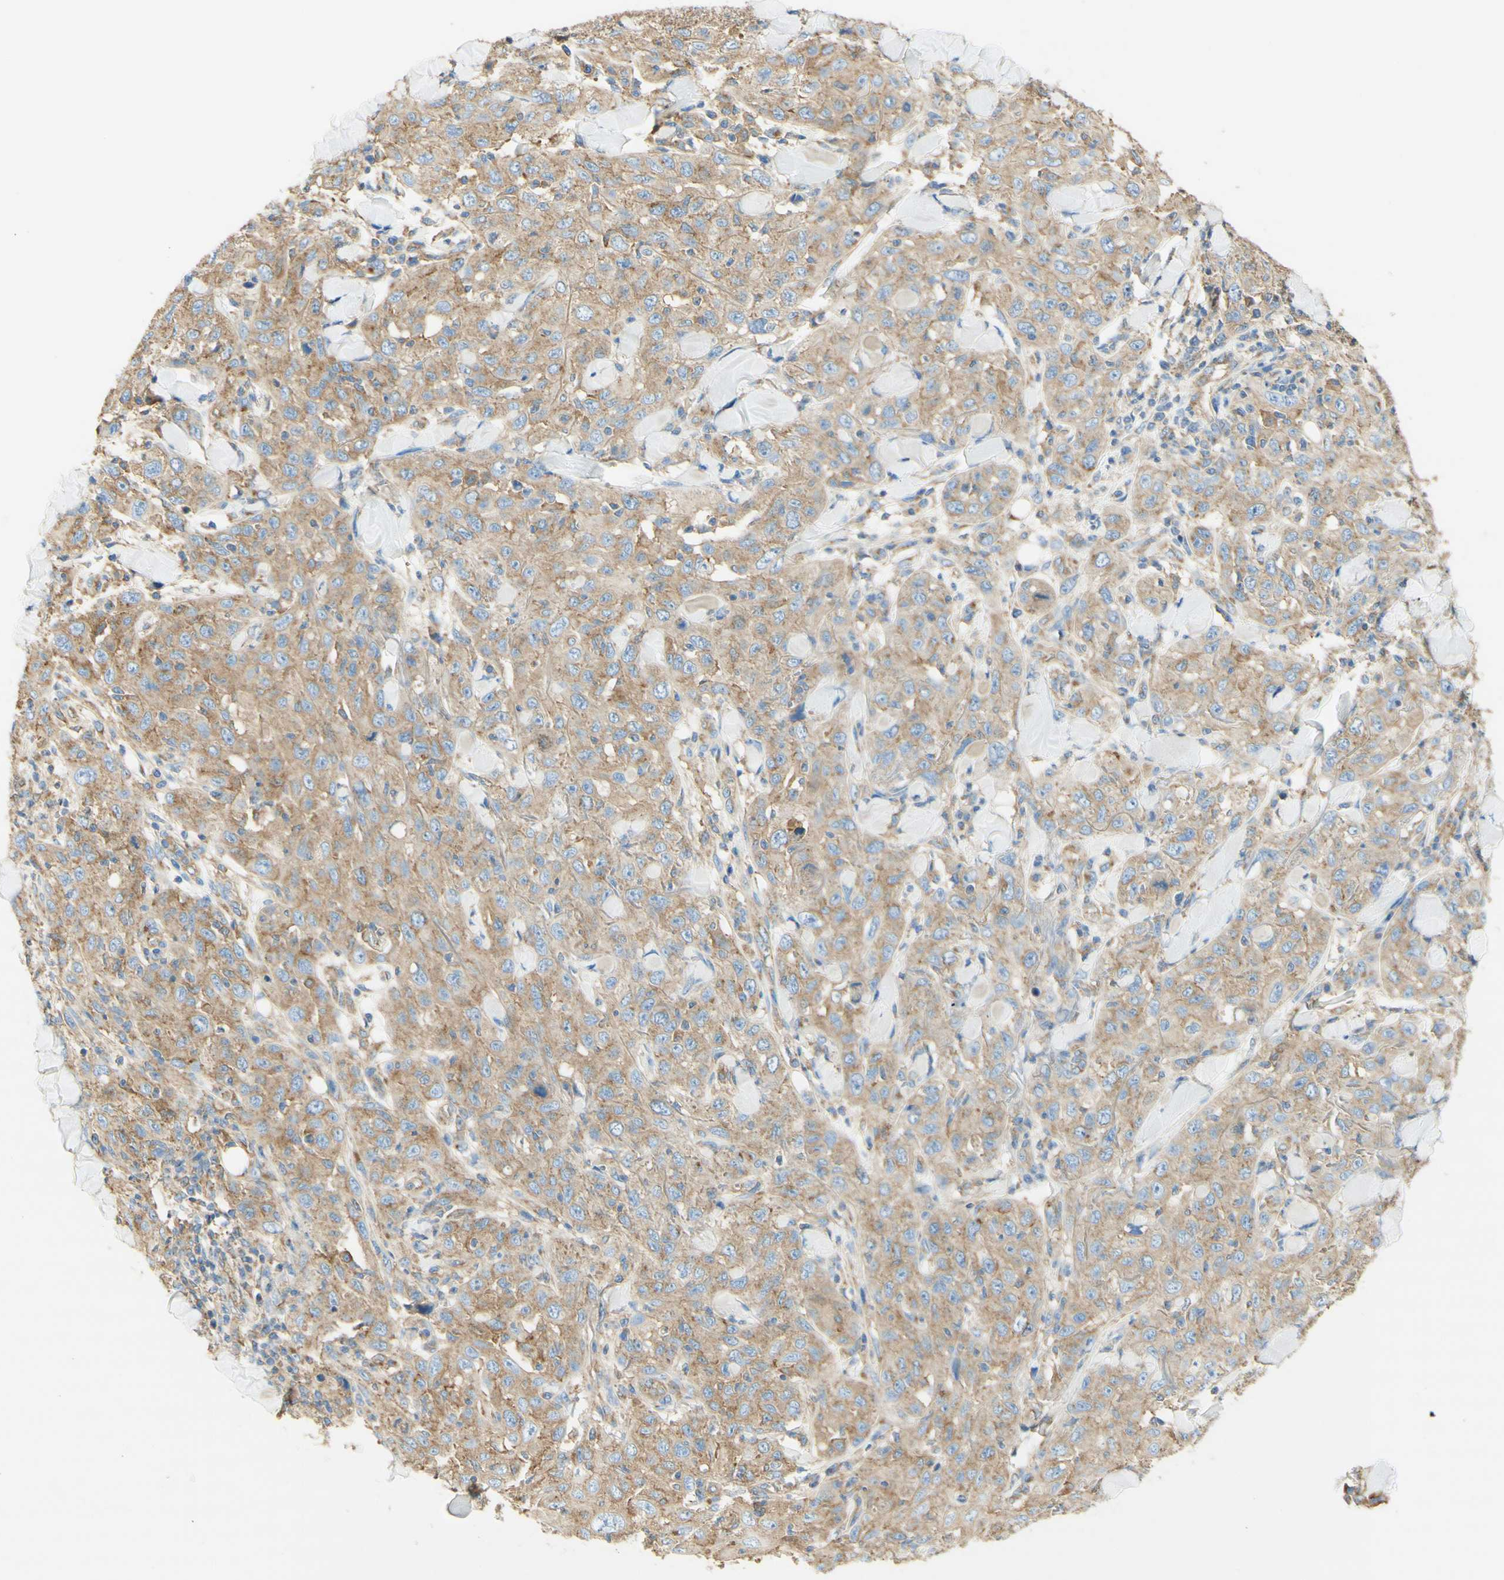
{"staining": {"intensity": "weak", "quantity": ">75%", "location": "cytoplasmic/membranous"}, "tissue": "skin cancer", "cell_type": "Tumor cells", "image_type": "cancer", "snomed": [{"axis": "morphology", "description": "Squamous cell carcinoma, NOS"}, {"axis": "topography", "description": "Skin"}], "caption": "Immunohistochemistry photomicrograph of neoplastic tissue: skin cancer (squamous cell carcinoma) stained using IHC exhibits low levels of weak protein expression localized specifically in the cytoplasmic/membranous of tumor cells, appearing as a cytoplasmic/membranous brown color.", "gene": "CLTC", "patient": {"sex": "female", "age": 88}}